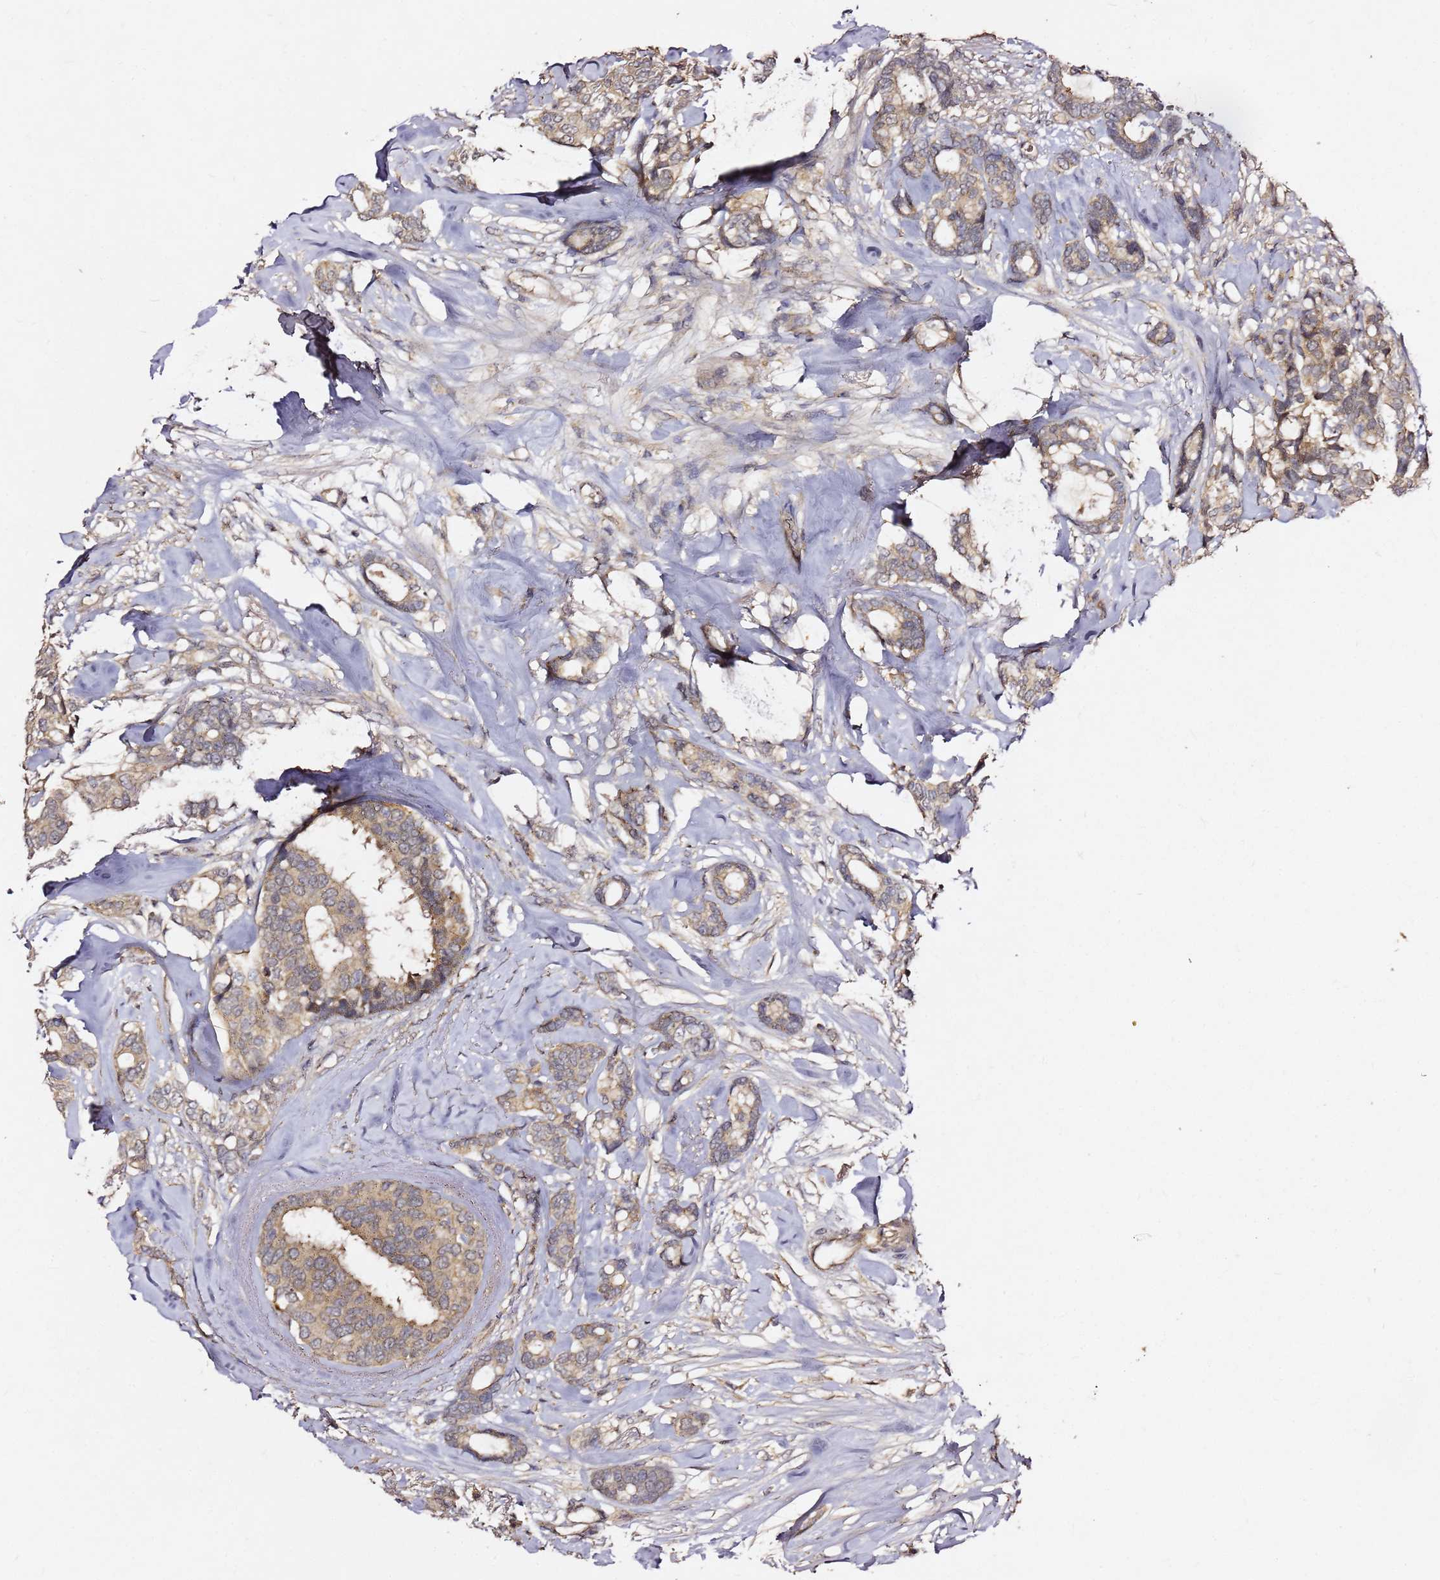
{"staining": {"intensity": "moderate", "quantity": "25%-75%", "location": "cytoplasmic/membranous"}, "tissue": "breast cancer", "cell_type": "Tumor cells", "image_type": "cancer", "snomed": [{"axis": "morphology", "description": "Duct carcinoma"}, {"axis": "topography", "description": "Breast"}], "caption": "Tumor cells show medium levels of moderate cytoplasmic/membranous staining in approximately 25%-75% of cells in breast cancer.", "gene": "C6orf136", "patient": {"sex": "female", "age": 87}}